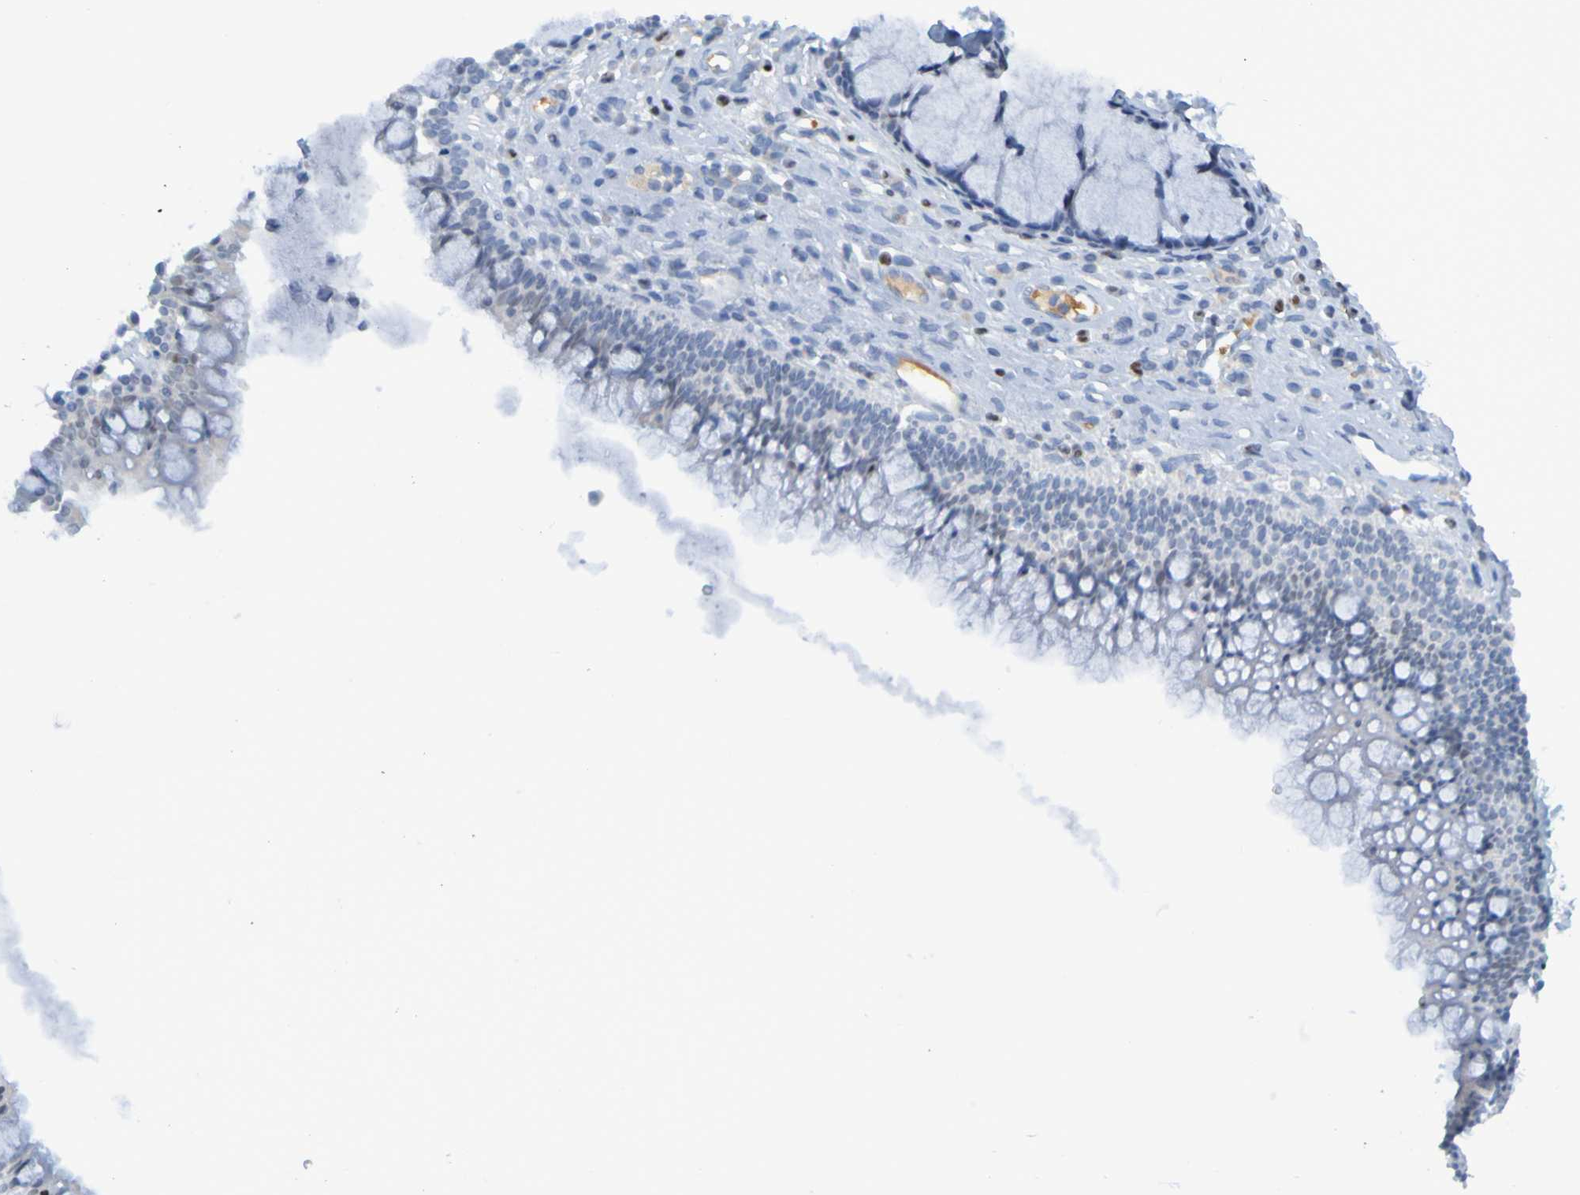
{"staining": {"intensity": "negative", "quantity": "none", "location": "none"}, "tissue": "nasopharynx", "cell_type": "Respiratory epithelial cells", "image_type": "normal", "snomed": [{"axis": "morphology", "description": "Normal tissue, NOS"}, {"axis": "topography", "description": "Nasopharynx"}], "caption": "Normal nasopharynx was stained to show a protein in brown. There is no significant expression in respiratory epithelial cells.", "gene": "USP36", "patient": {"sex": "female", "age": 51}}